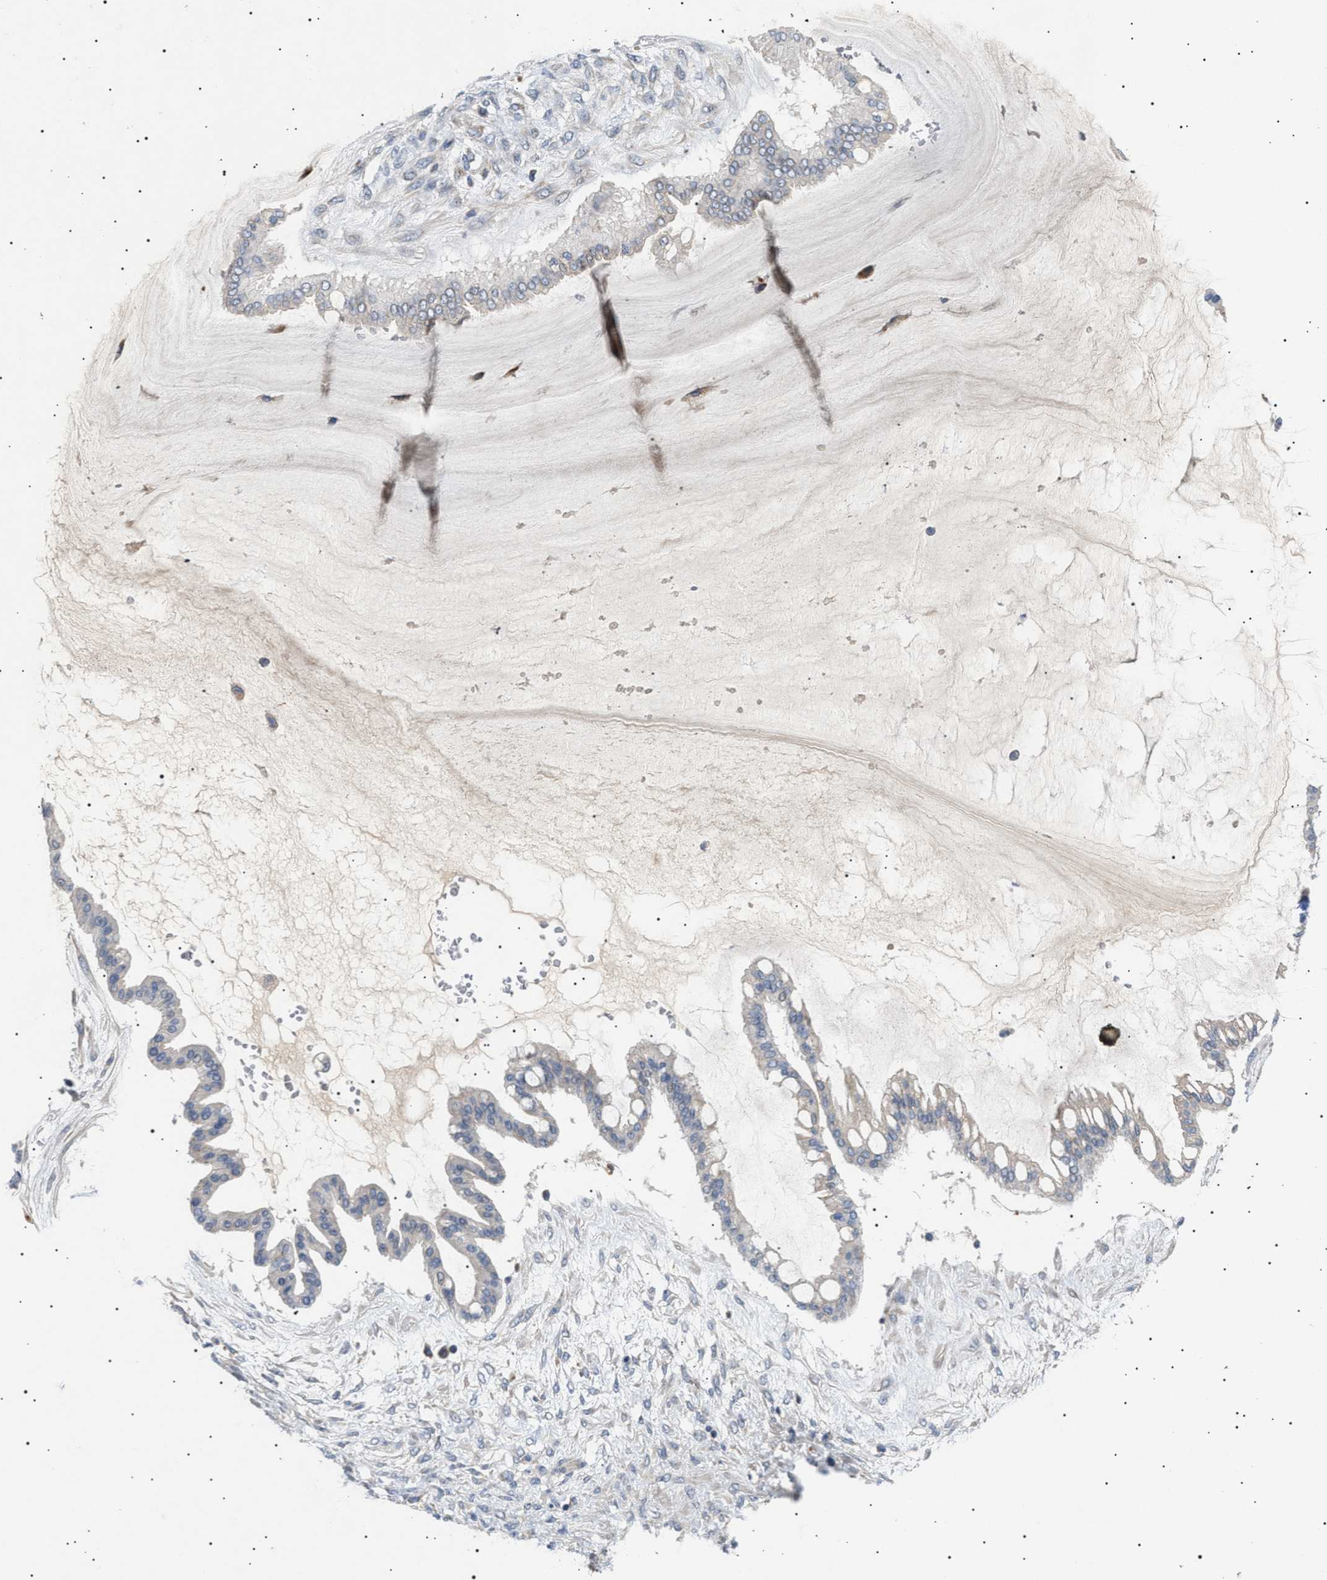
{"staining": {"intensity": "negative", "quantity": "none", "location": "none"}, "tissue": "ovarian cancer", "cell_type": "Tumor cells", "image_type": "cancer", "snomed": [{"axis": "morphology", "description": "Cystadenocarcinoma, mucinous, NOS"}, {"axis": "topography", "description": "Ovary"}], "caption": "Tumor cells show no significant protein expression in ovarian cancer.", "gene": "SIRT5", "patient": {"sex": "female", "age": 73}}